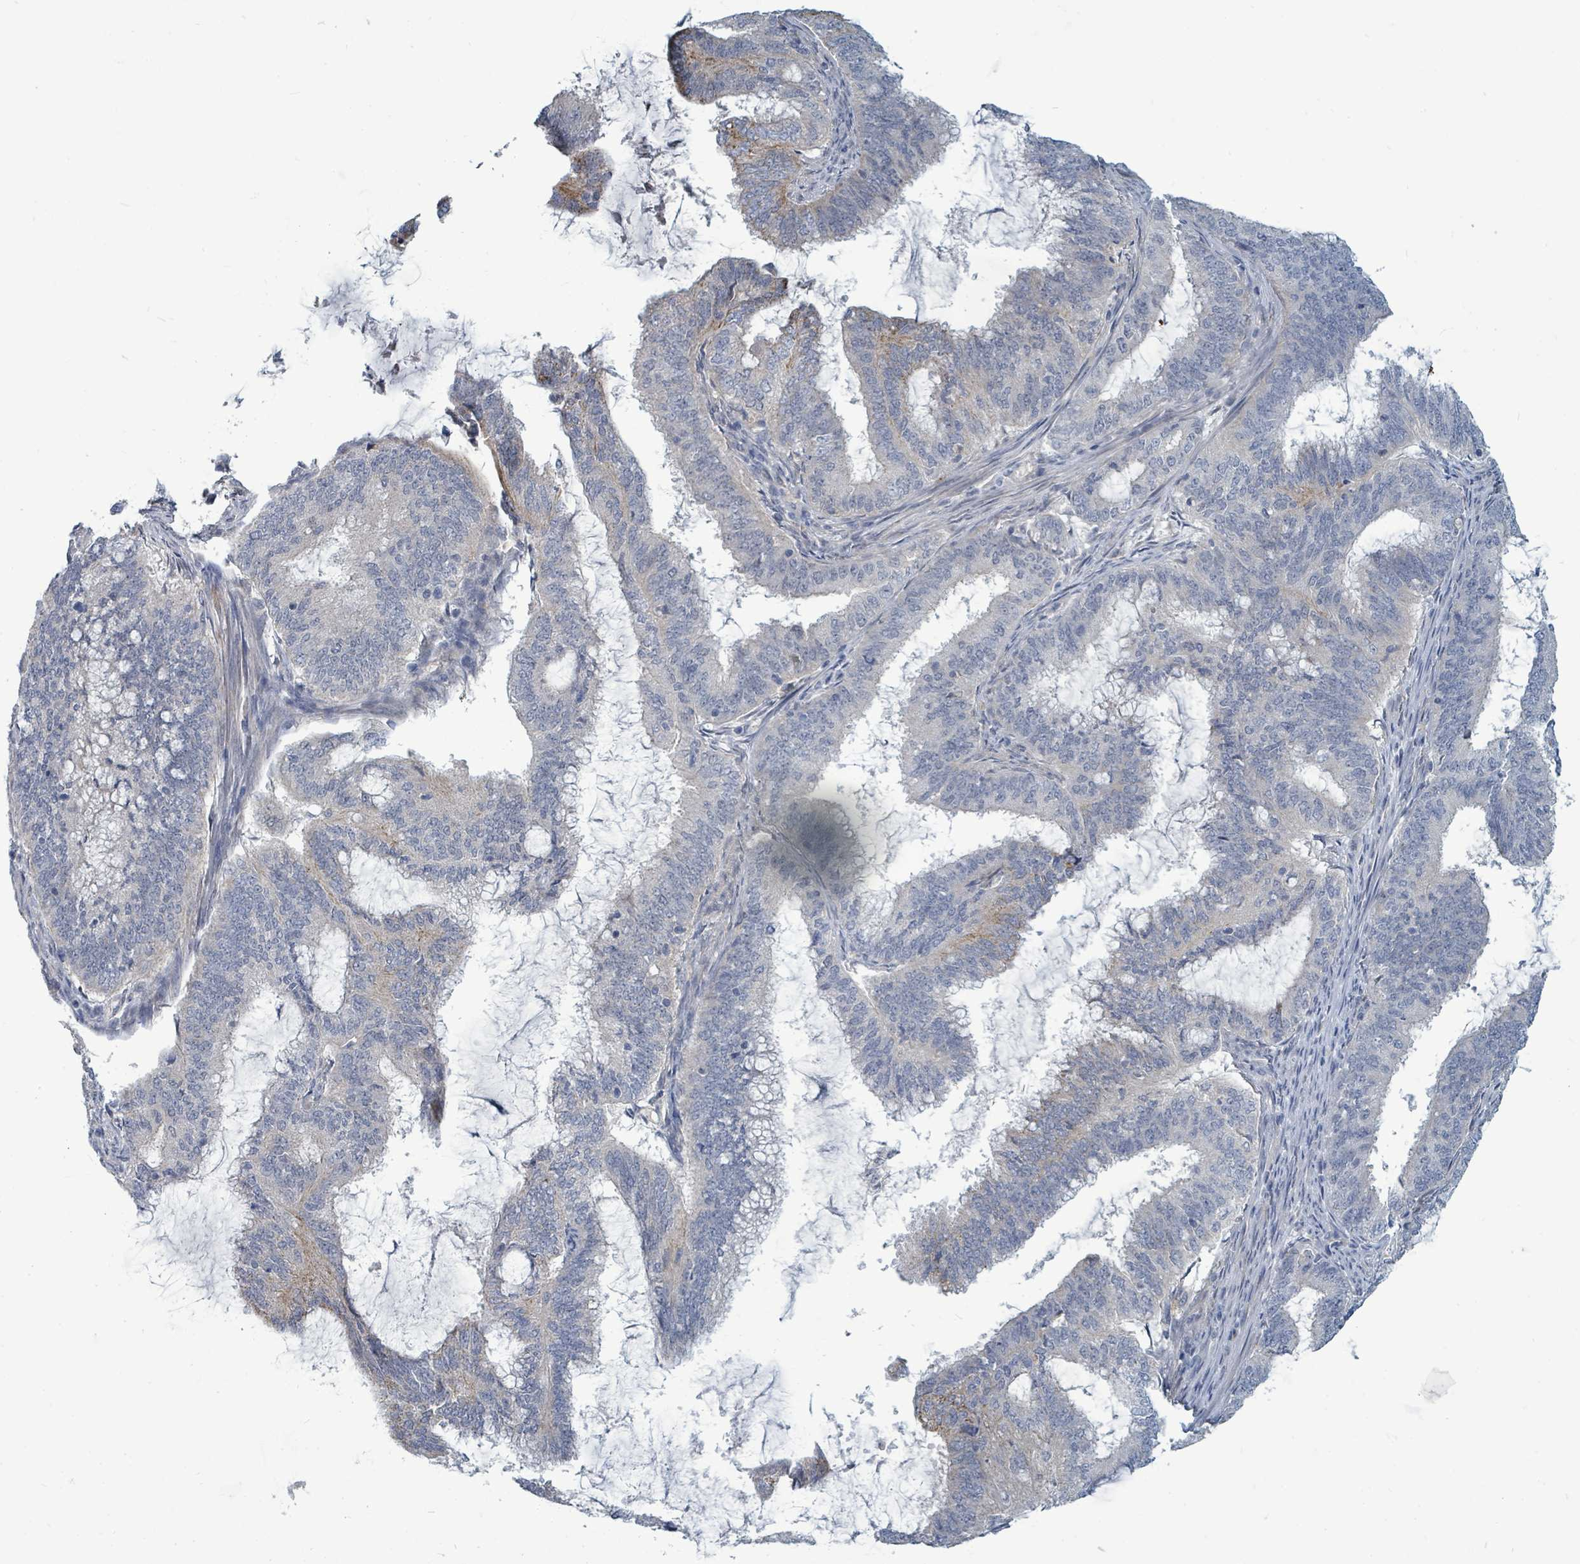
{"staining": {"intensity": "negative", "quantity": "none", "location": "none"}, "tissue": "endometrial cancer", "cell_type": "Tumor cells", "image_type": "cancer", "snomed": [{"axis": "morphology", "description": "Adenocarcinoma, NOS"}, {"axis": "topography", "description": "Endometrium"}], "caption": "A photomicrograph of human endometrial cancer (adenocarcinoma) is negative for staining in tumor cells.", "gene": "TRDMT1", "patient": {"sex": "female", "age": 51}}